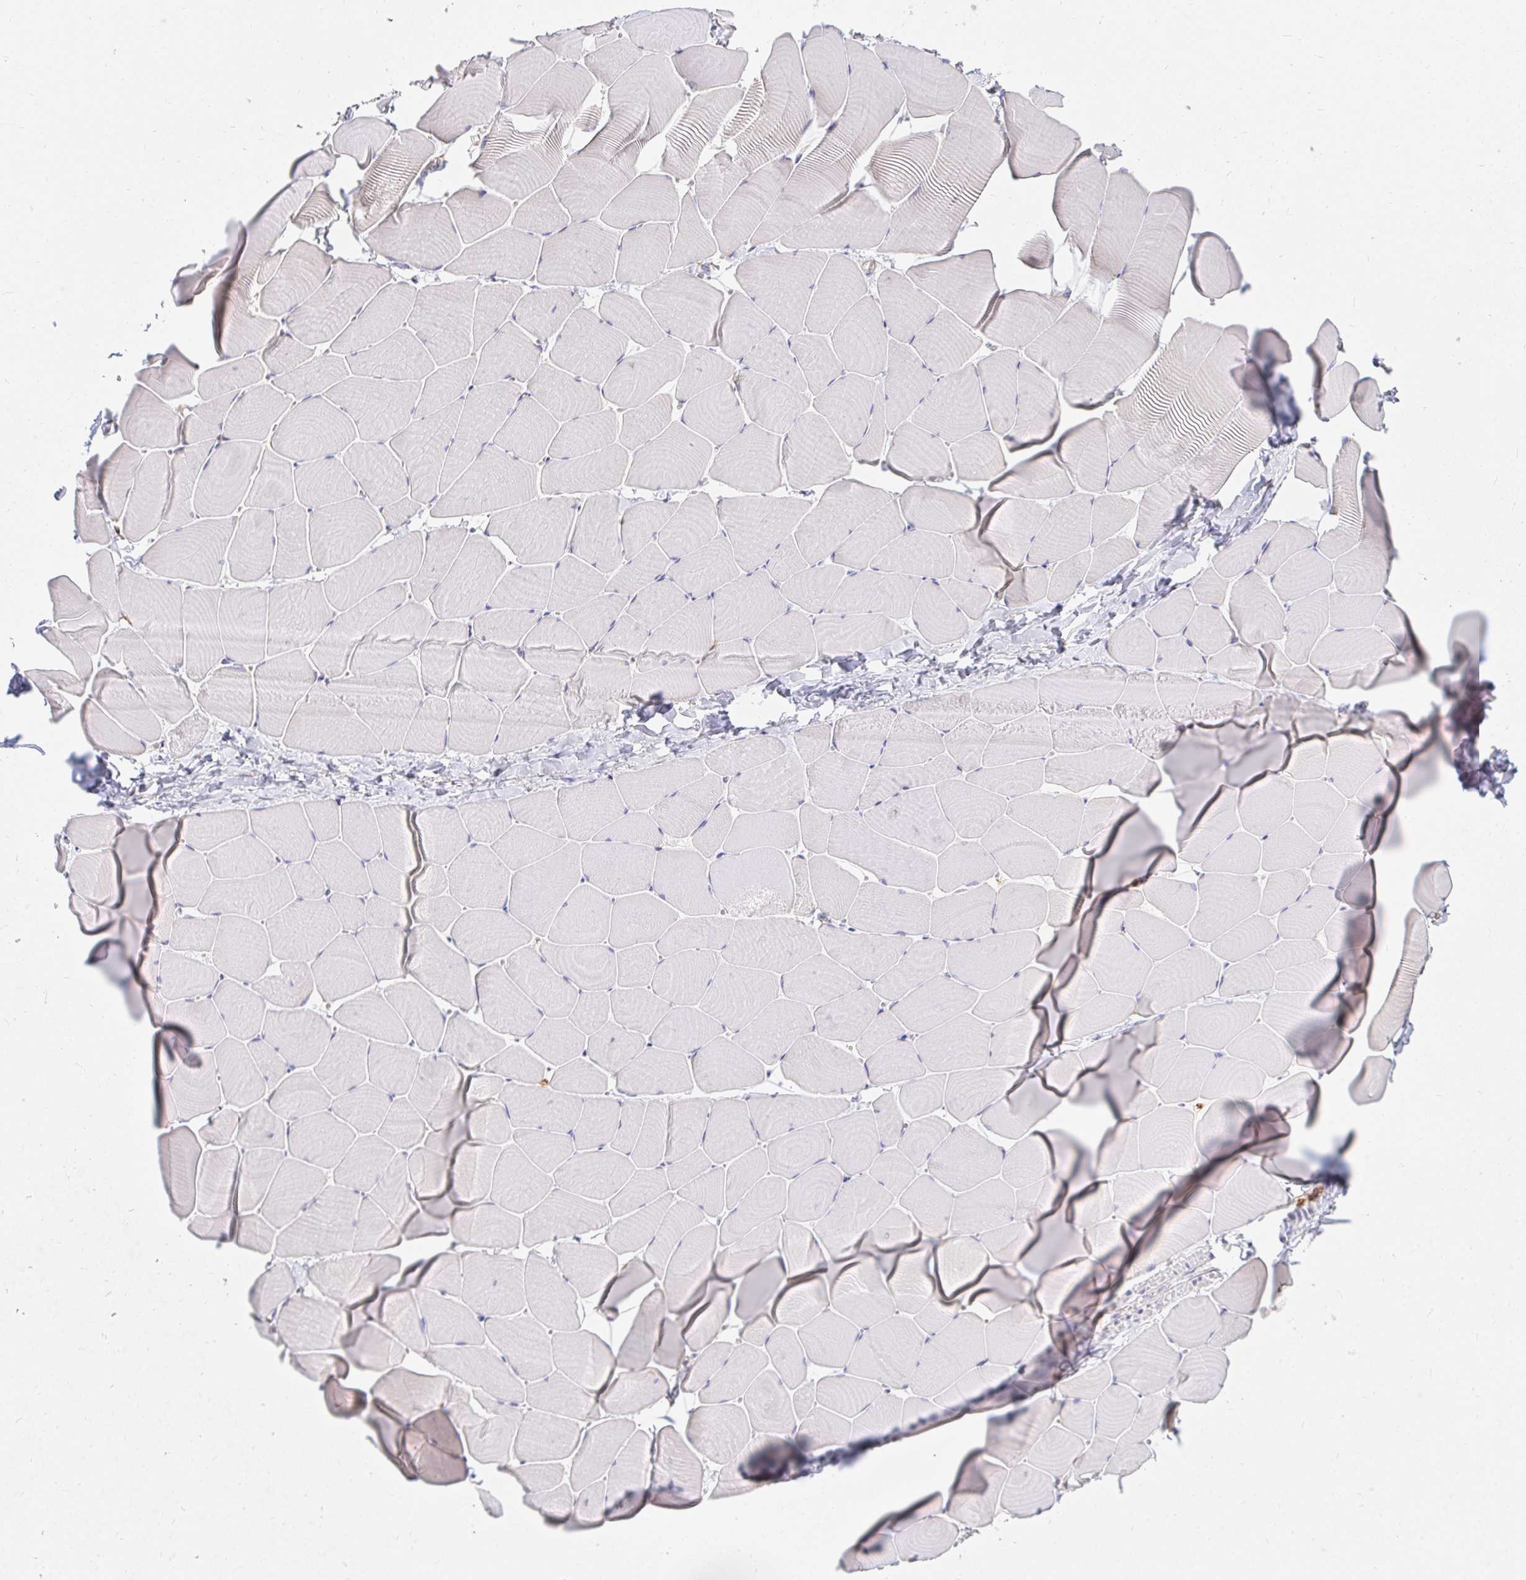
{"staining": {"intensity": "negative", "quantity": "none", "location": "none"}, "tissue": "skeletal muscle", "cell_type": "Myocytes", "image_type": "normal", "snomed": [{"axis": "morphology", "description": "Normal tissue, NOS"}, {"axis": "topography", "description": "Skeletal muscle"}], "caption": "A photomicrograph of human skeletal muscle is negative for staining in myocytes. (Stains: DAB IHC with hematoxylin counter stain, Microscopy: brightfield microscopy at high magnification).", "gene": "TSPAN19", "patient": {"sex": "male", "age": 25}}